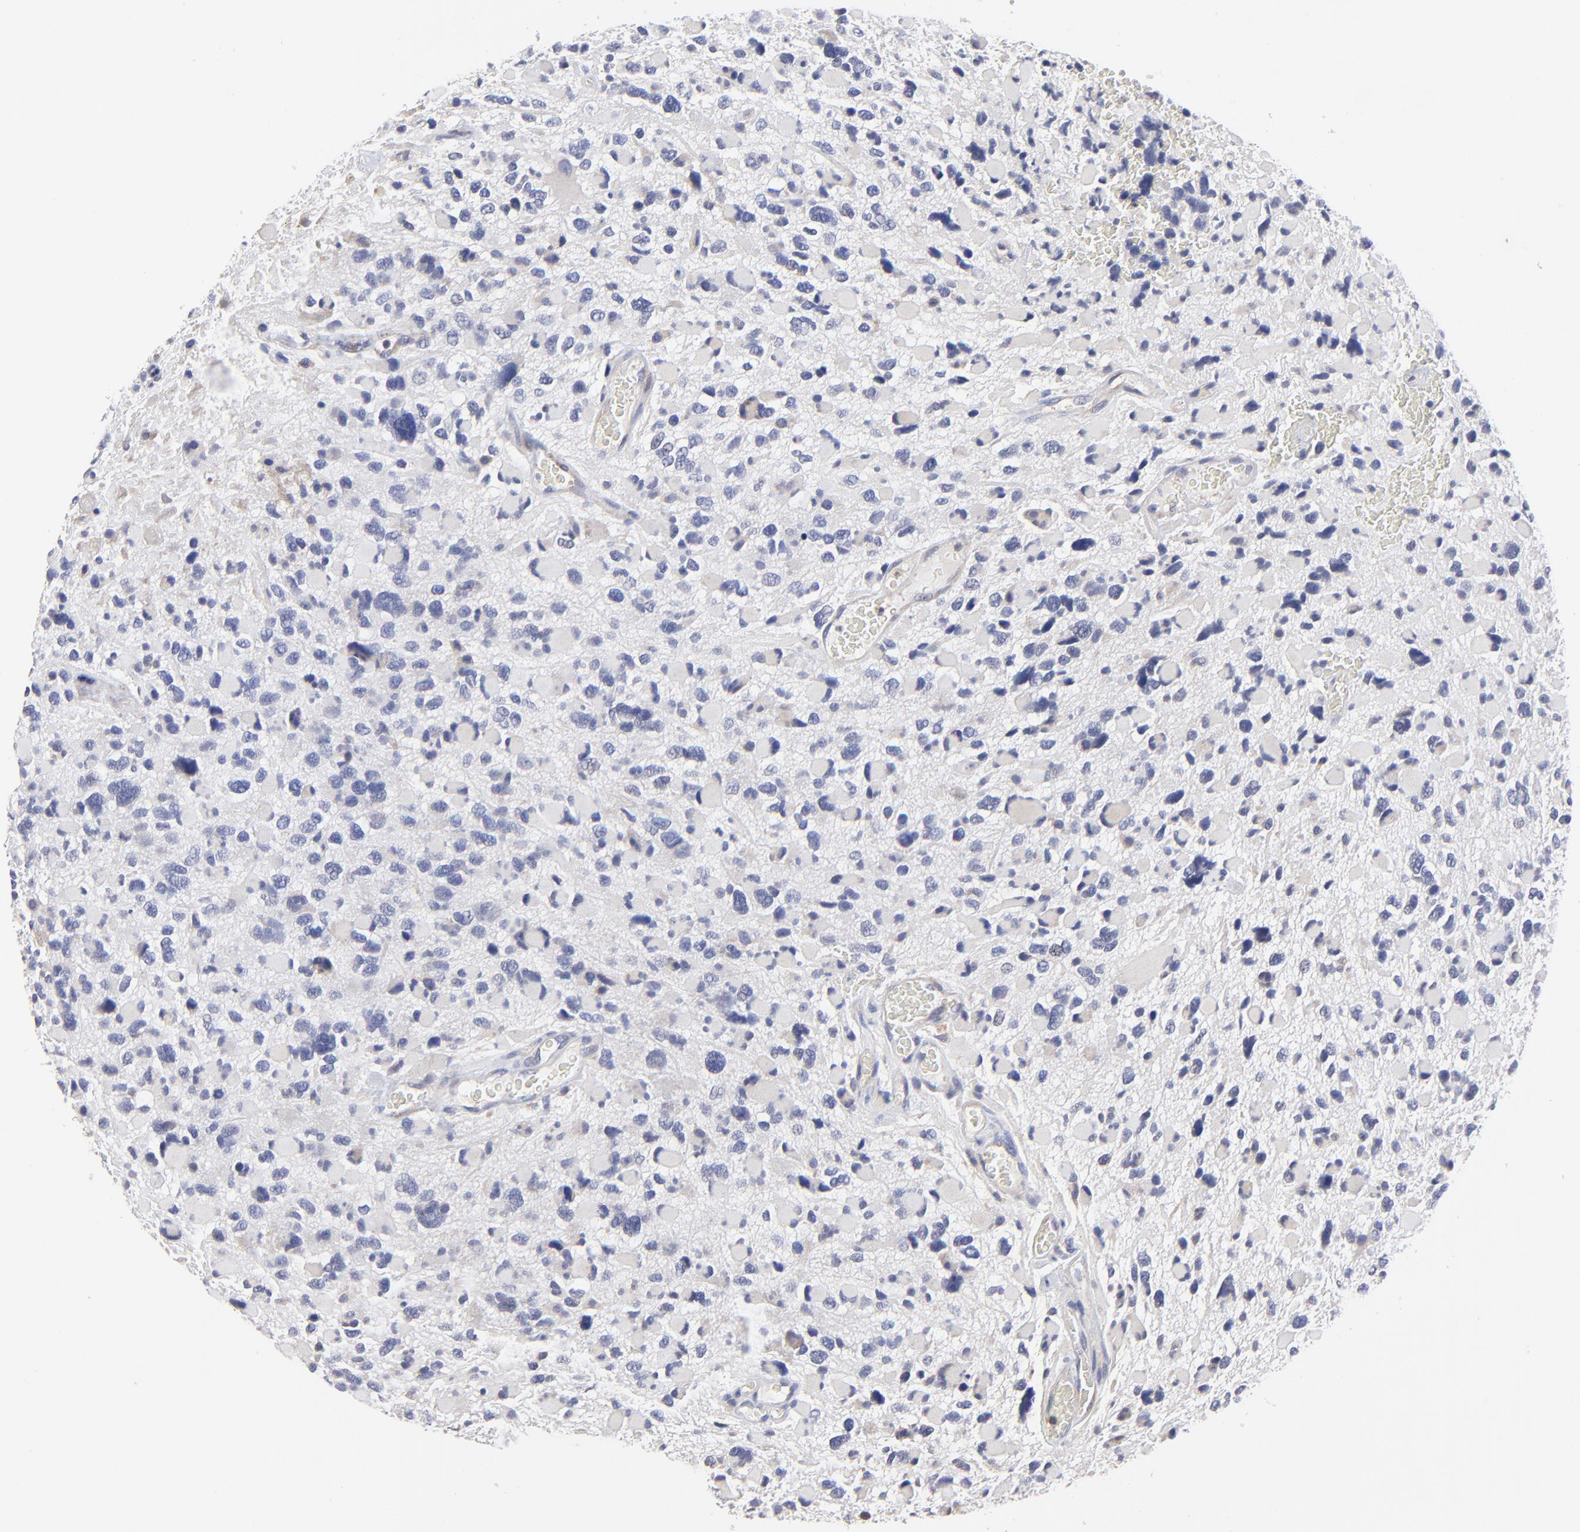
{"staining": {"intensity": "negative", "quantity": "none", "location": "none"}, "tissue": "glioma", "cell_type": "Tumor cells", "image_type": "cancer", "snomed": [{"axis": "morphology", "description": "Glioma, malignant, High grade"}, {"axis": "topography", "description": "Brain"}], "caption": "Tumor cells show no significant protein expression in malignant glioma (high-grade). Nuclei are stained in blue.", "gene": "SULF2", "patient": {"sex": "female", "age": 37}}